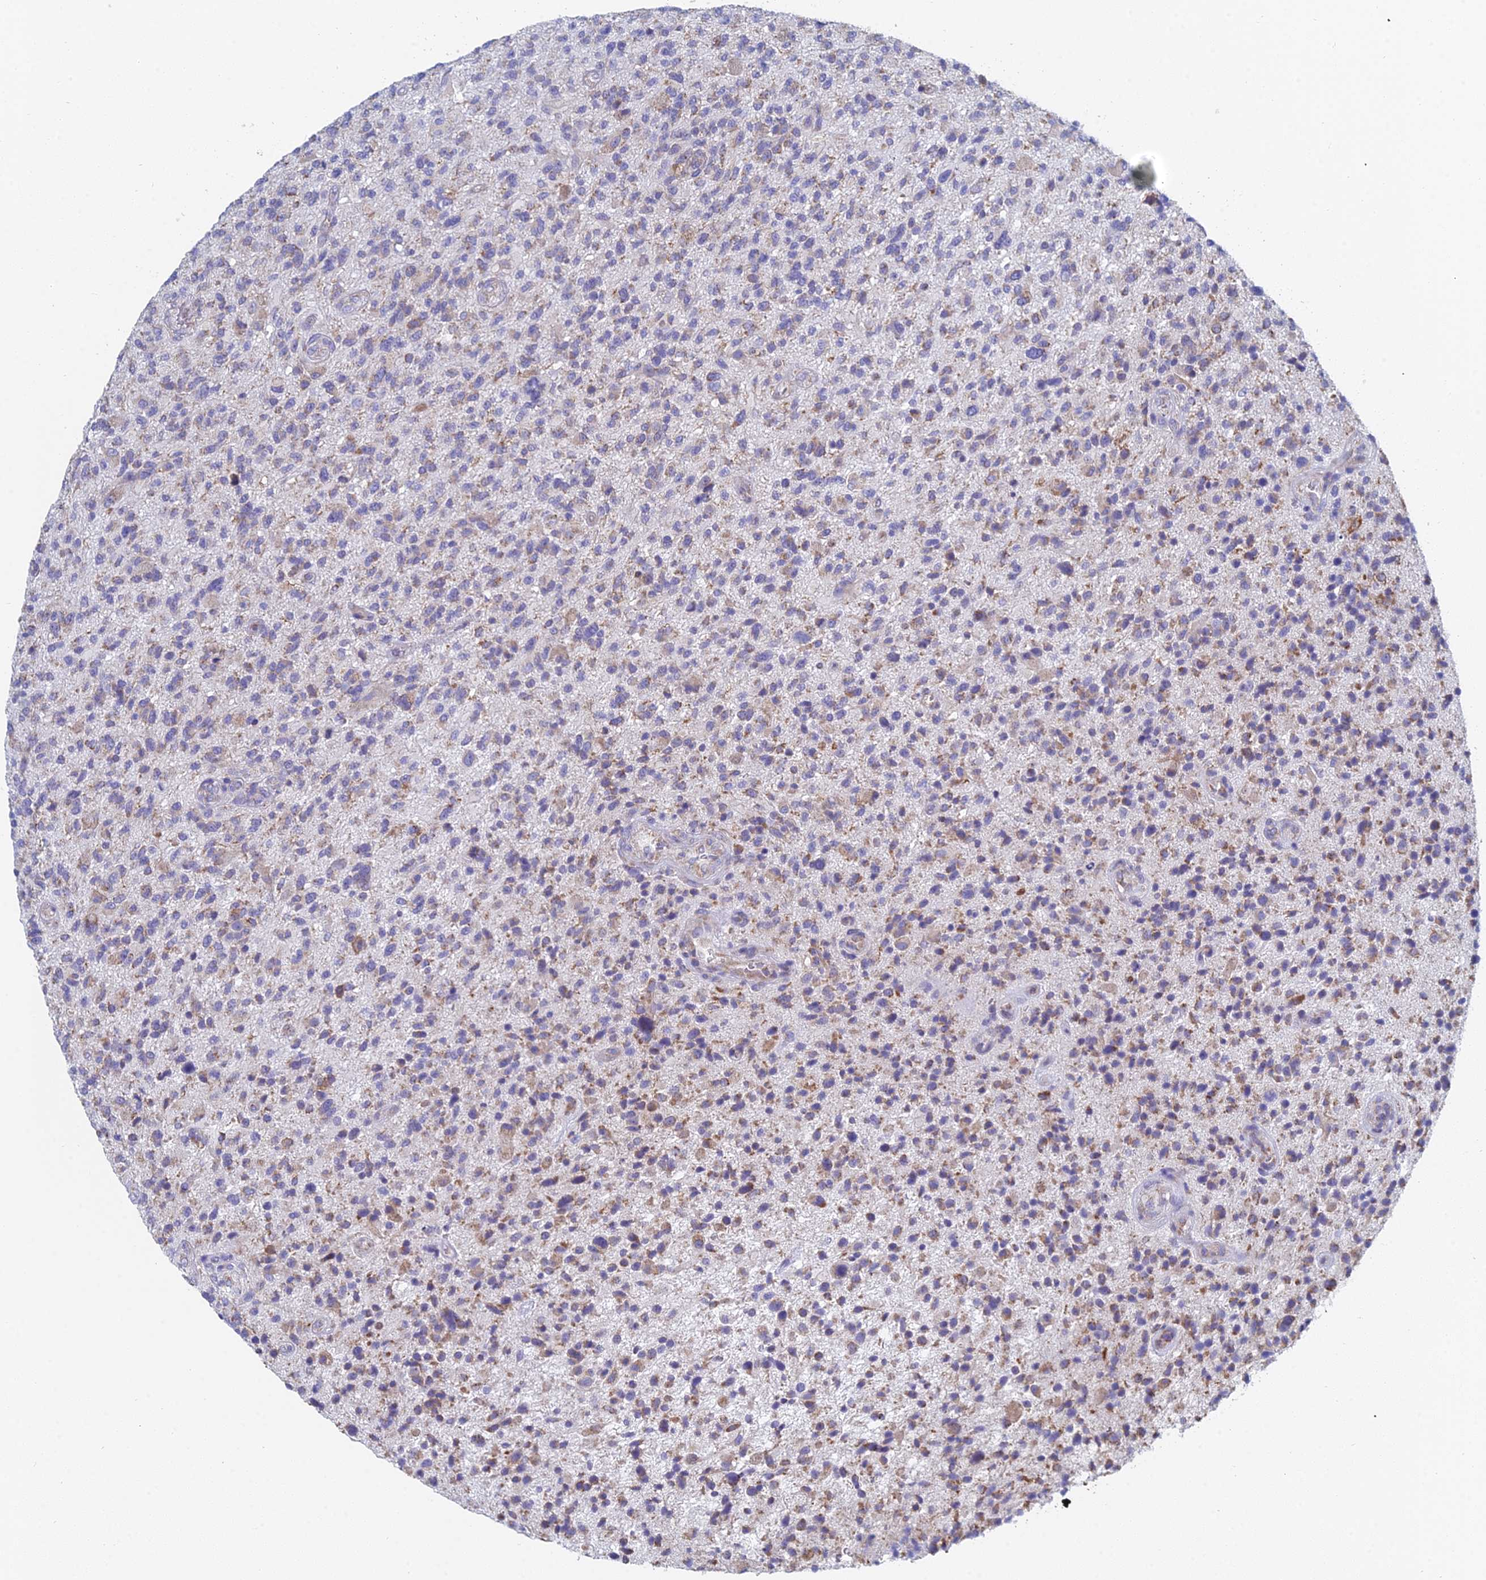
{"staining": {"intensity": "moderate", "quantity": "25%-75%", "location": "cytoplasmic/membranous"}, "tissue": "glioma", "cell_type": "Tumor cells", "image_type": "cancer", "snomed": [{"axis": "morphology", "description": "Glioma, malignant, High grade"}, {"axis": "topography", "description": "Brain"}], "caption": "The histopathology image demonstrates a brown stain indicating the presence of a protein in the cytoplasmic/membranous of tumor cells in glioma.", "gene": "CRACR2B", "patient": {"sex": "male", "age": 47}}